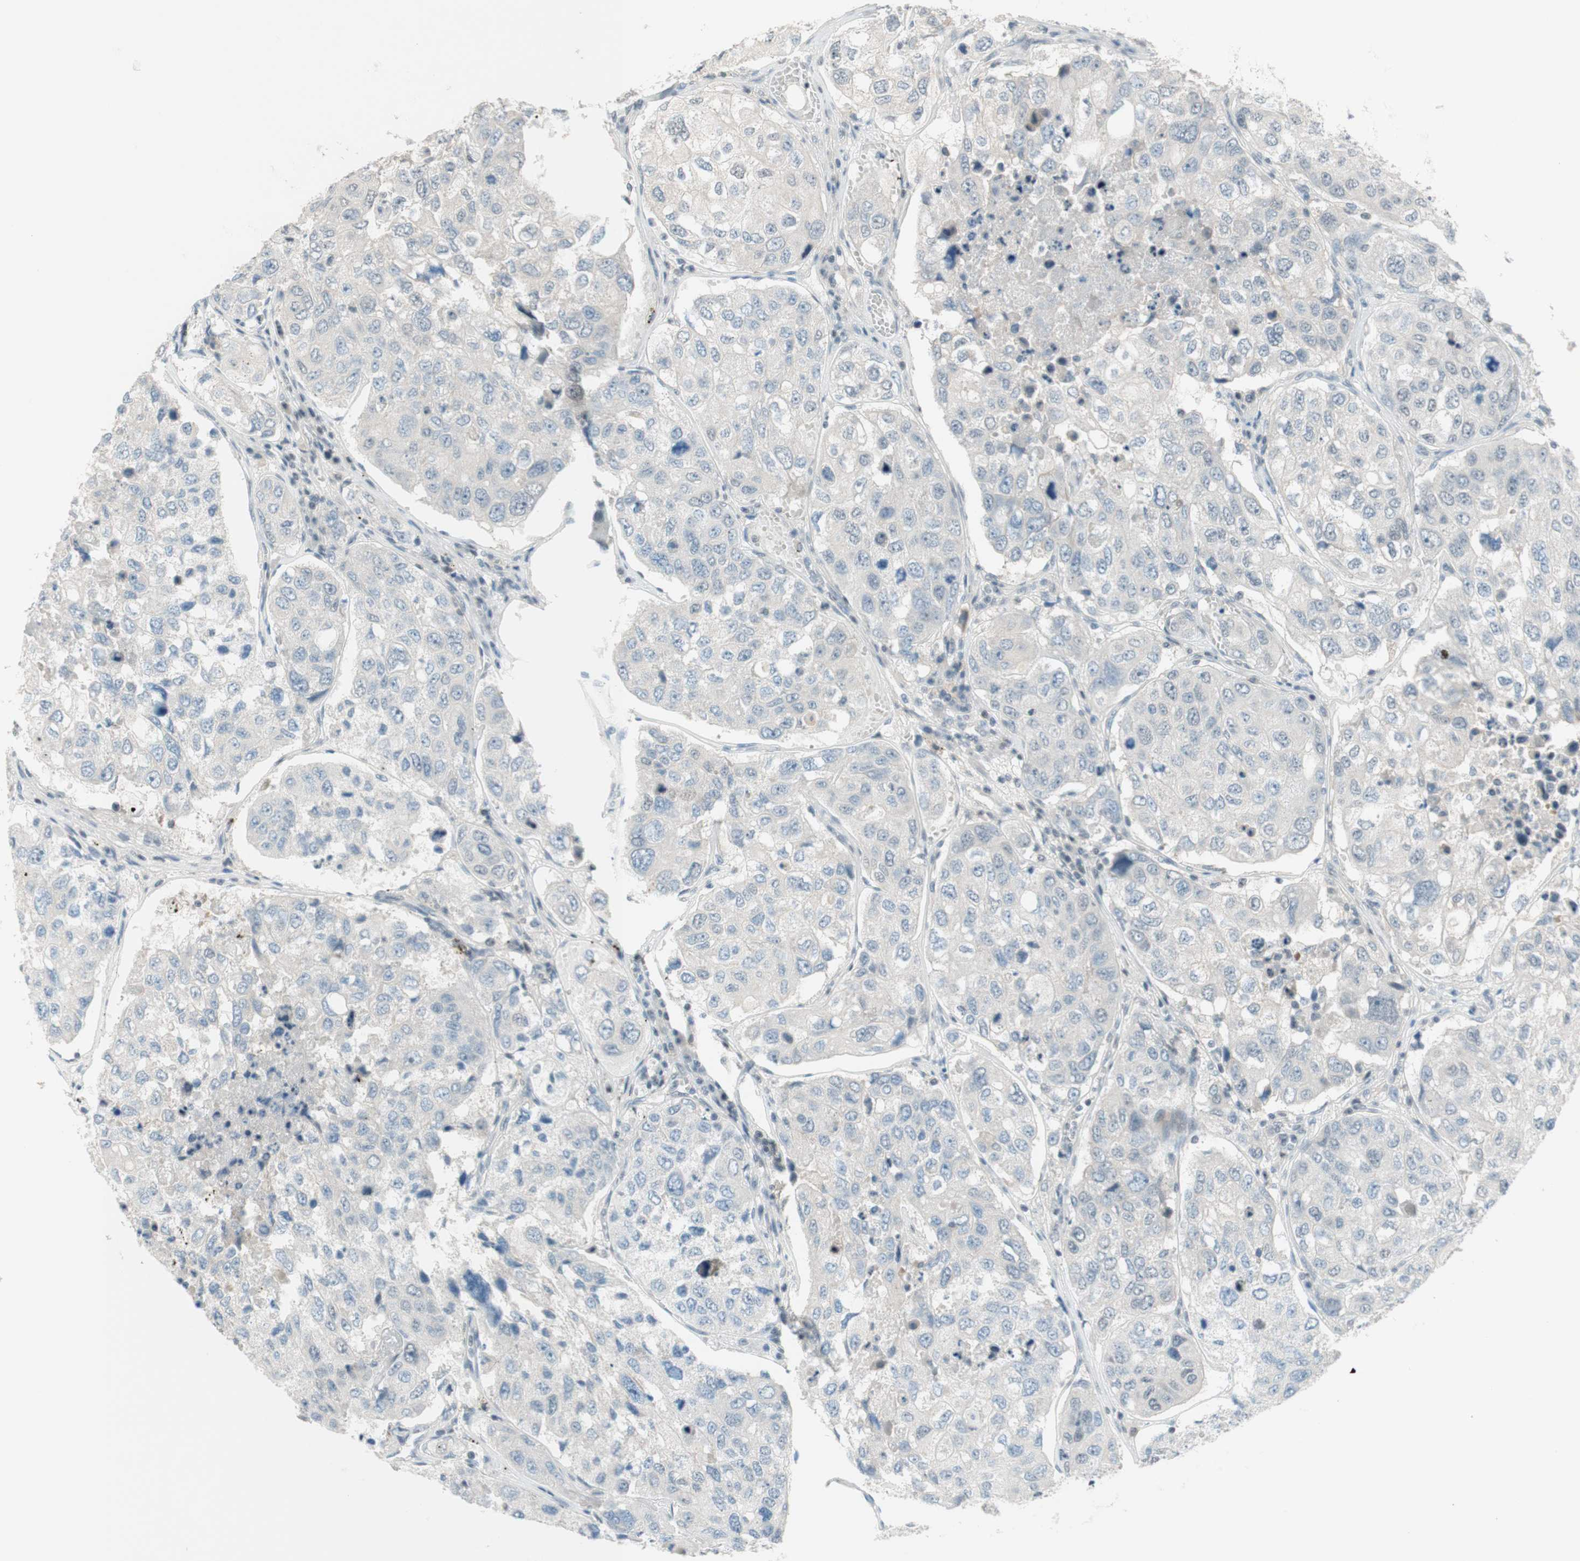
{"staining": {"intensity": "negative", "quantity": "none", "location": "none"}, "tissue": "urothelial cancer", "cell_type": "Tumor cells", "image_type": "cancer", "snomed": [{"axis": "morphology", "description": "Urothelial carcinoma, High grade"}, {"axis": "topography", "description": "Lymph node"}, {"axis": "topography", "description": "Urinary bladder"}], "caption": "High power microscopy photomicrograph of an immunohistochemistry micrograph of urothelial cancer, revealing no significant expression in tumor cells. Nuclei are stained in blue.", "gene": "JPH1", "patient": {"sex": "male", "age": 51}}